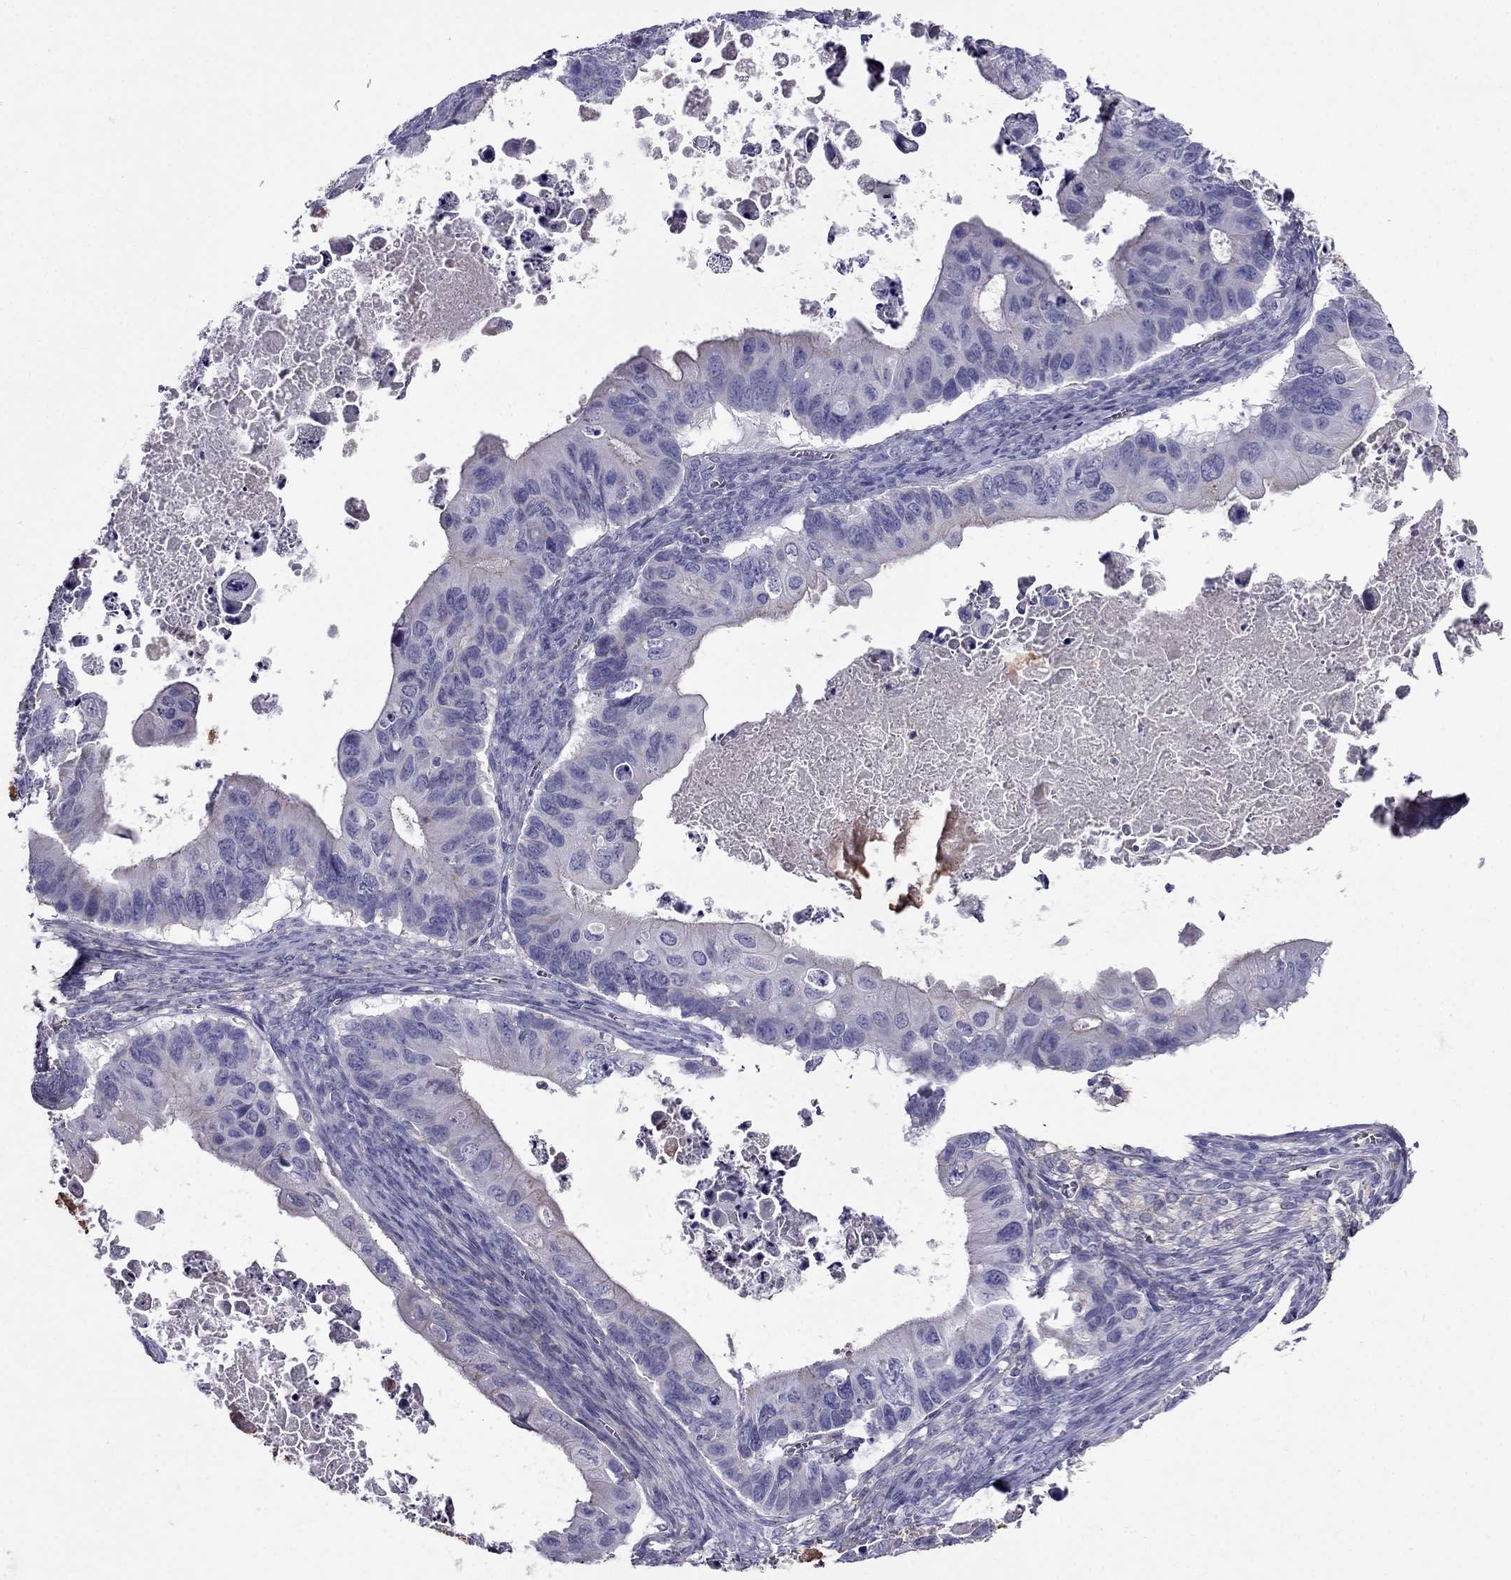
{"staining": {"intensity": "negative", "quantity": "none", "location": "none"}, "tissue": "ovarian cancer", "cell_type": "Tumor cells", "image_type": "cancer", "snomed": [{"axis": "morphology", "description": "Cystadenocarcinoma, mucinous, NOS"}, {"axis": "topography", "description": "Ovary"}], "caption": "The histopathology image shows no staining of tumor cells in mucinous cystadenocarcinoma (ovarian). (Immunohistochemistry, brightfield microscopy, high magnification).", "gene": "TBC1D21", "patient": {"sex": "female", "age": 64}}